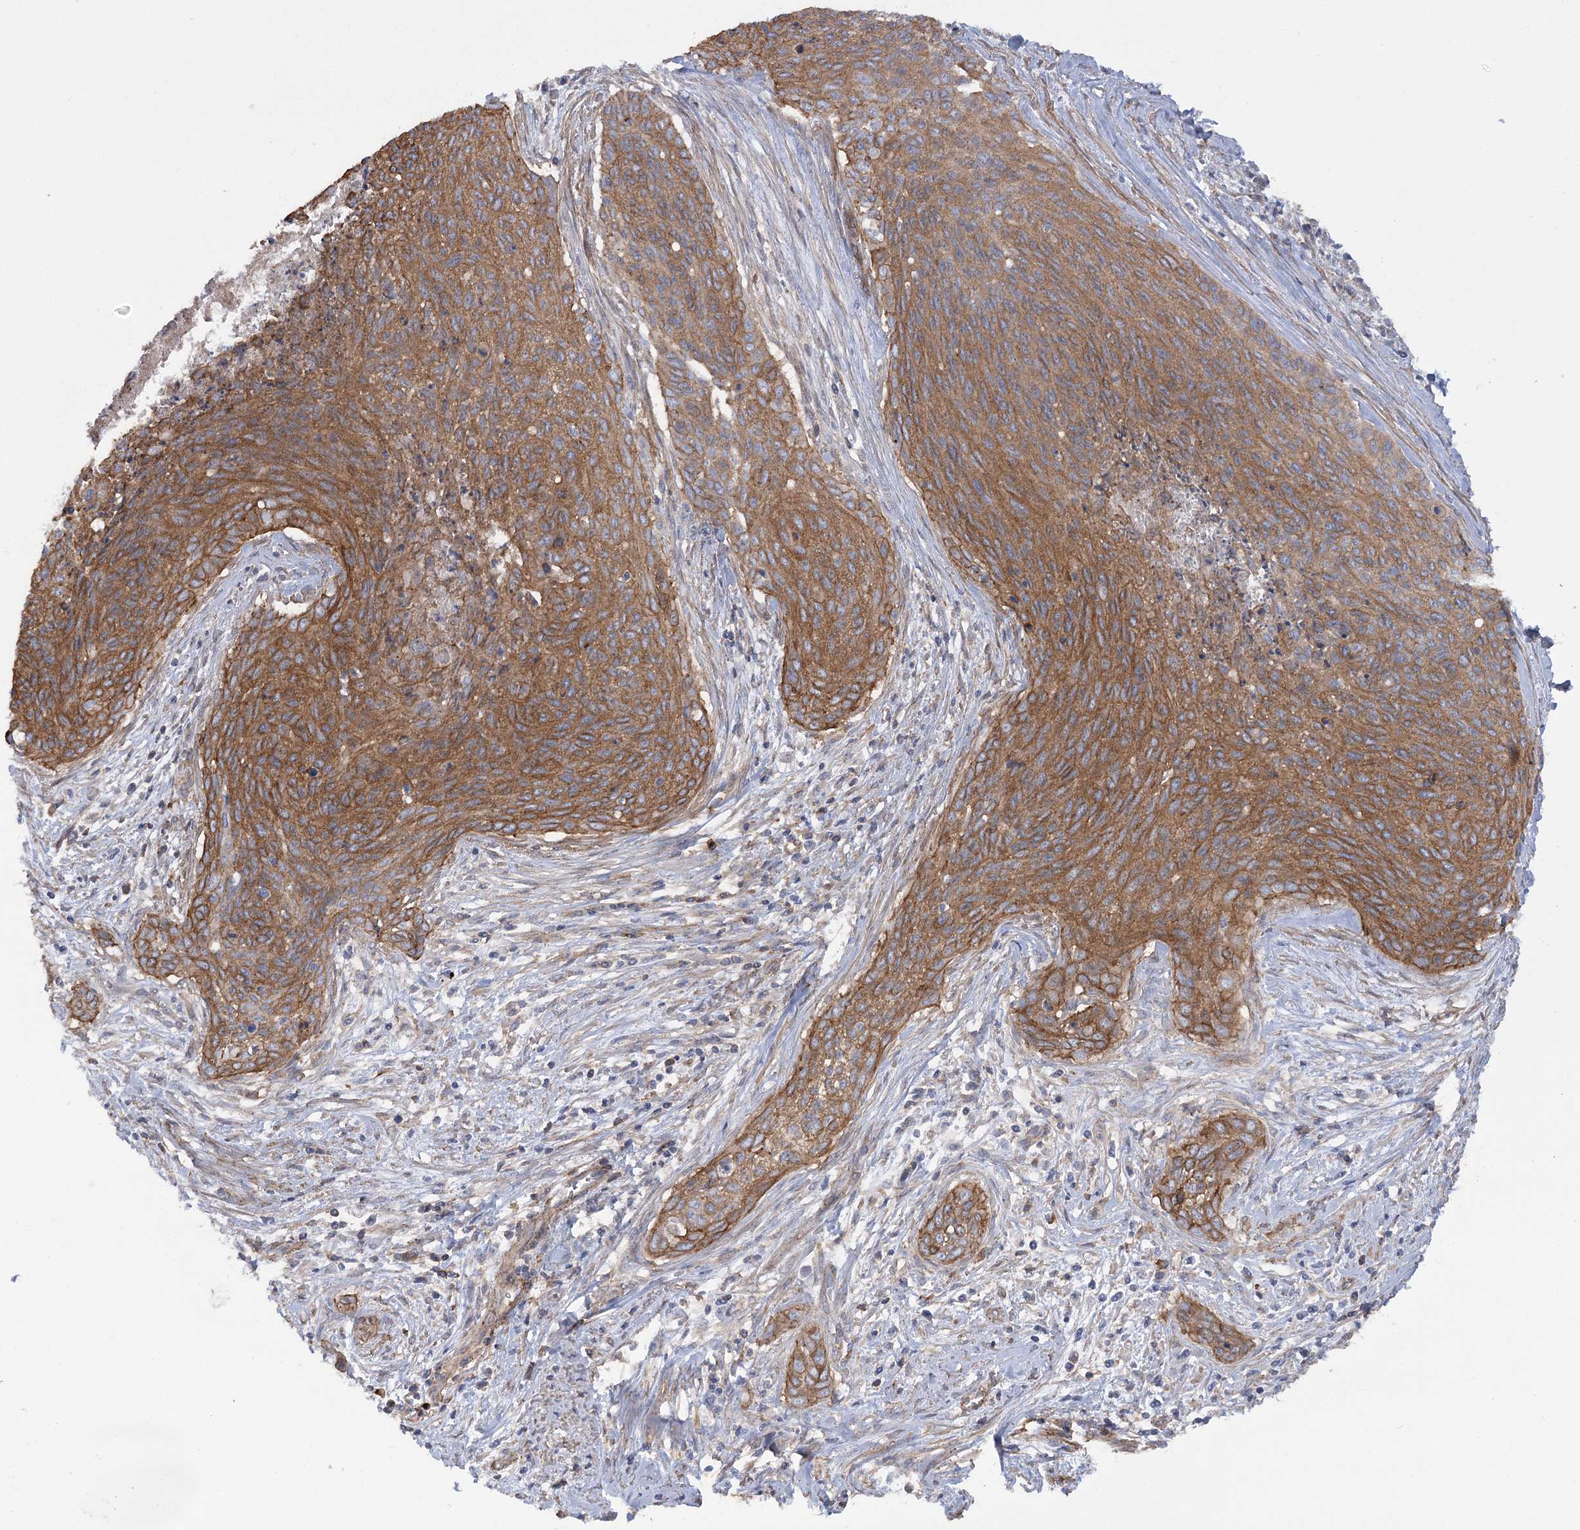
{"staining": {"intensity": "moderate", "quantity": ">75%", "location": "cytoplasmic/membranous"}, "tissue": "cervical cancer", "cell_type": "Tumor cells", "image_type": "cancer", "snomed": [{"axis": "morphology", "description": "Squamous cell carcinoma, NOS"}, {"axis": "topography", "description": "Cervix"}], "caption": "Human cervical cancer (squamous cell carcinoma) stained with a protein marker displays moderate staining in tumor cells.", "gene": "SYNPO2", "patient": {"sex": "female", "age": 55}}